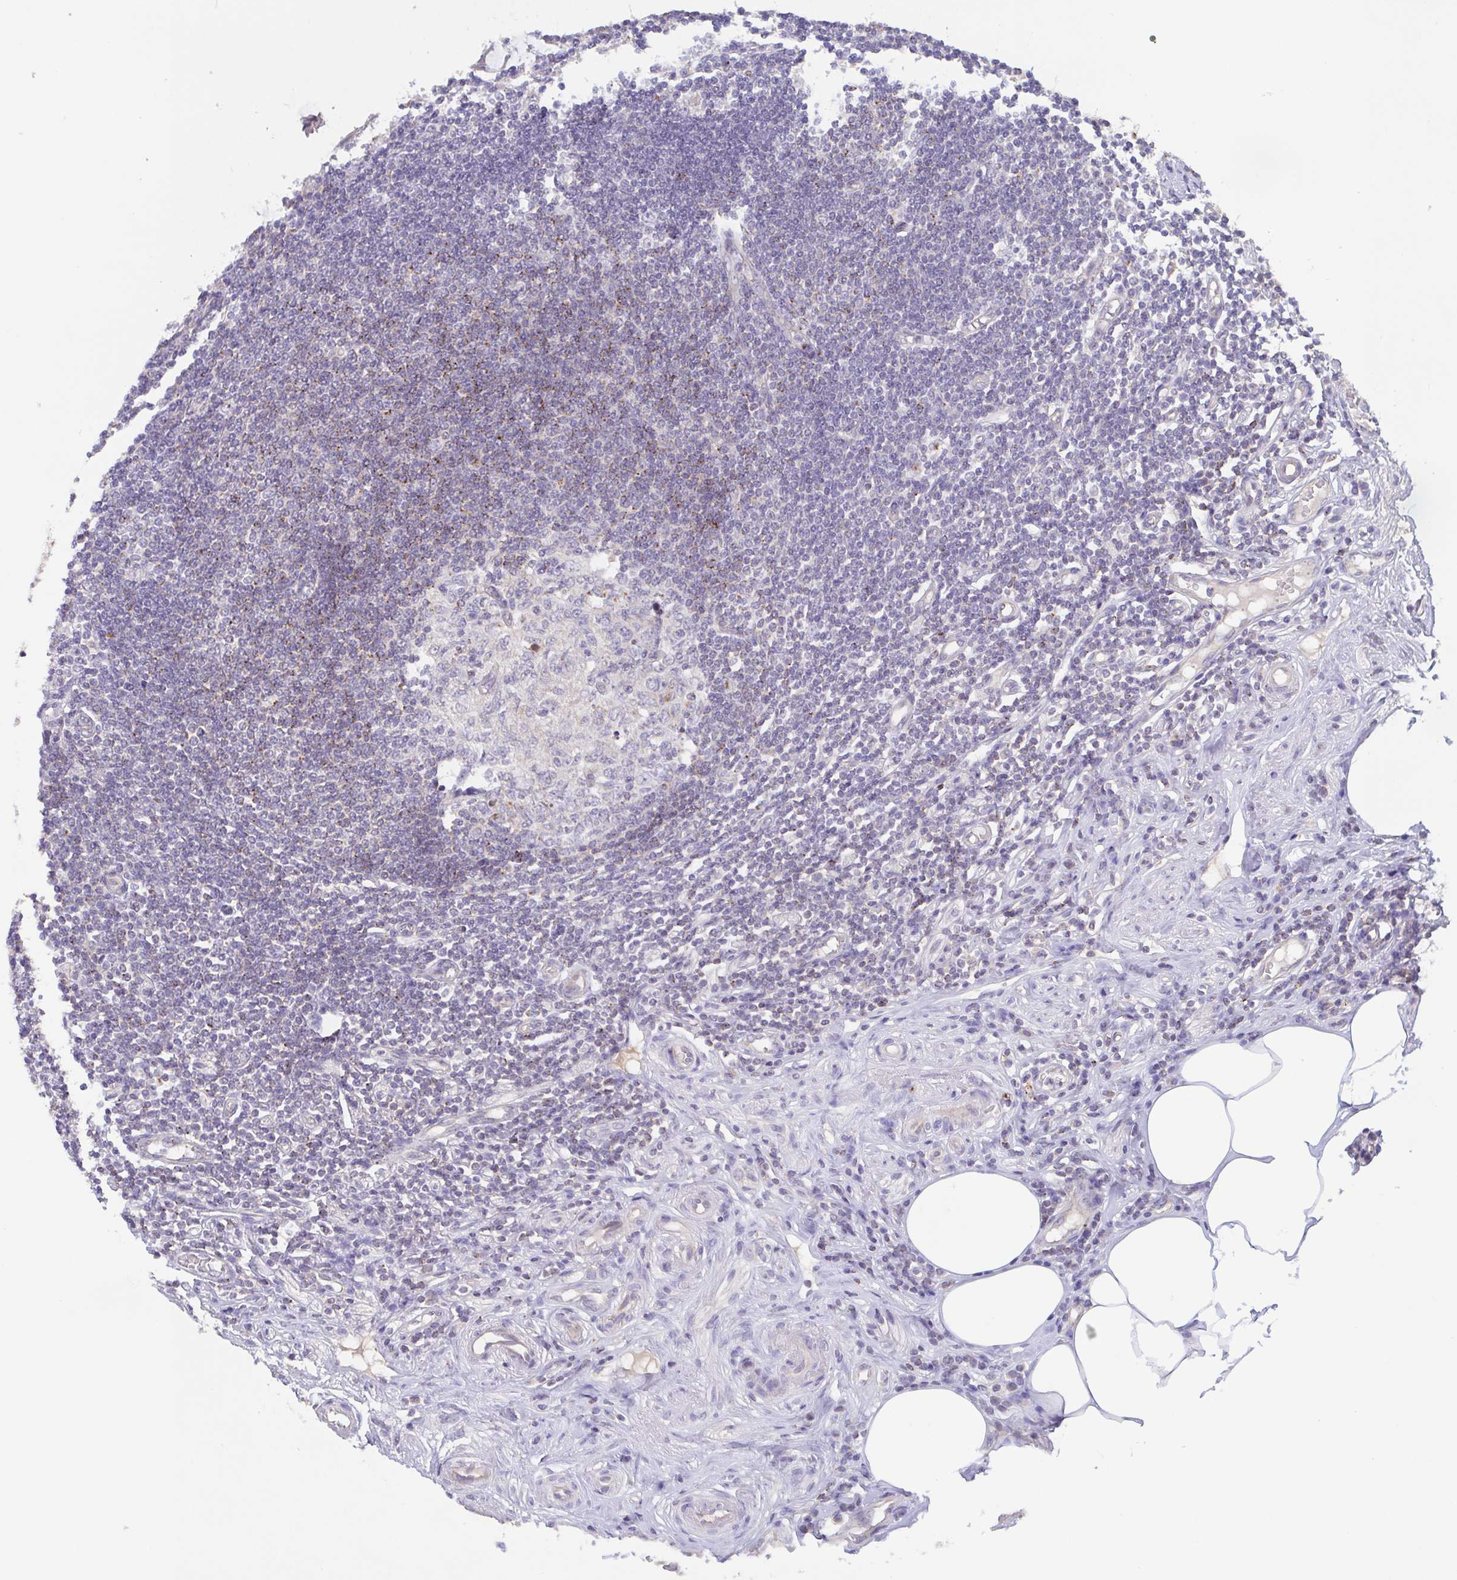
{"staining": {"intensity": "moderate", "quantity": "<25%", "location": "cytoplasmic/membranous"}, "tissue": "appendix", "cell_type": "Glandular cells", "image_type": "normal", "snomed": [{"axis": "morphology", "description": "Normal tissue, NOS"}, {"axis": "topography", "description": "Appendix"}], "caption": "The image displays a brown stain indicating the presence of a protein in the cytoplasmic/membranous of glandular cells in appendix.", "gene": "OSBPL7", "patient": {"sex": "female", "age": 57}}